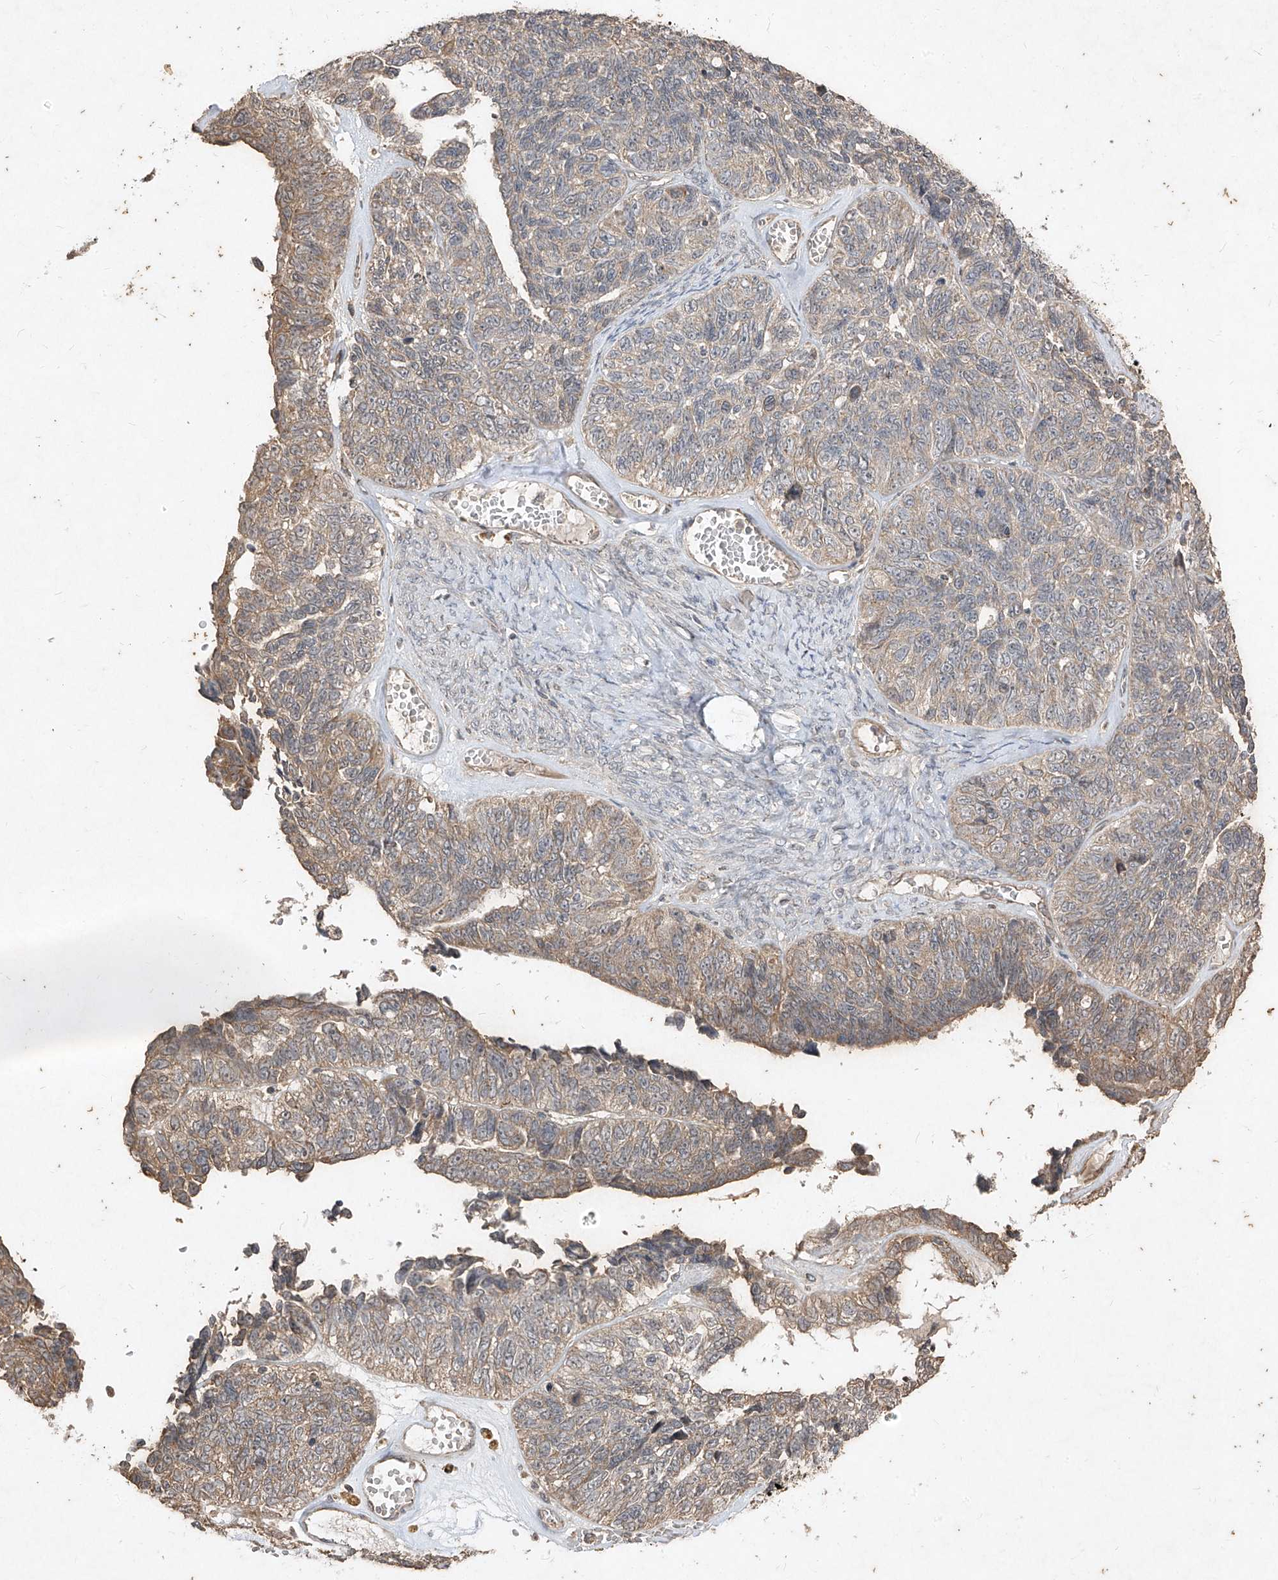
{"staining": {"intensity": "weak", "quantity": ">75%", "location": "cytoplasmic/membranous"}, "tissue": "ovarian cancer", "cell_type": "Tumor cells", "image_type": "cancer", "snomed": [{"axis": "morphology", "description": "Cystadenocarcinoma, serous, NOS"}, {"axis": "topography", "description": "Ovary"}], "caption": "Weak cytoplasmic/membranous staining is appreciated in about >75% of tumor cells in ovarian cancer.", "gene": "ABCD3", "patient": {"sex": "female", "age": 79}}